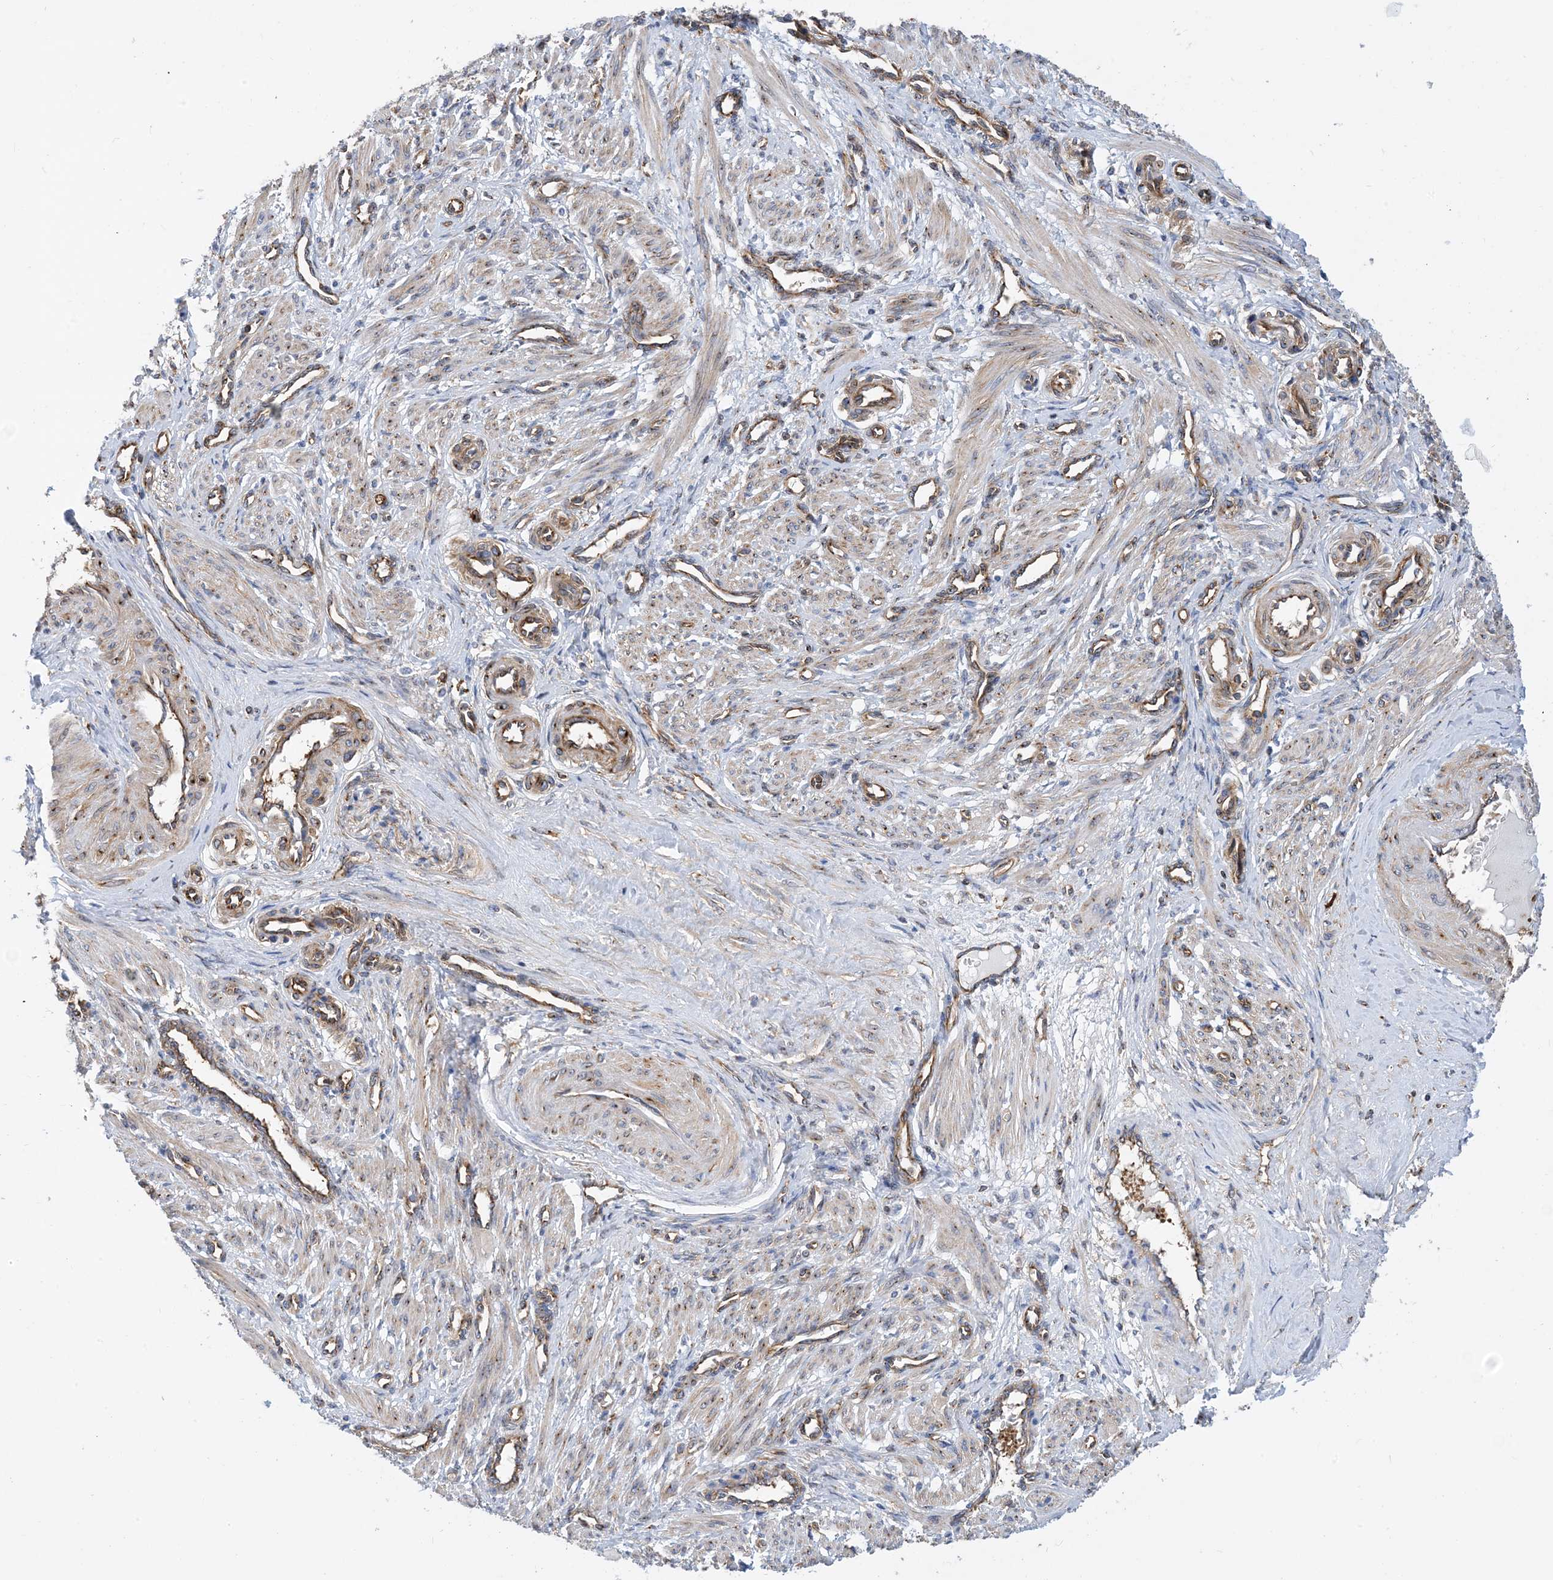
{"staining": {"intensity": "weak", "quantity": ">75%", "location": "cytoplasmic/membranous"}, "tissue": "smooth muscle", "cell_type": "Smooth muscle cells", "image_type": "normal", "snomed": [{"axis": "morphology", "description": "Normal tissue, NOS"}, {"axis": "topography", "description": "Endometrium"}], "caption": "This photomicrograph displays immunohistochemistry (IHC) staining of benign human smooth muscle, with low weak cytoplasmic/membranous staining in approximately >75% of smooth muscle cells.", "gene": "DYNC1LI1", "patient": {"sex": "female", "age": 33}}